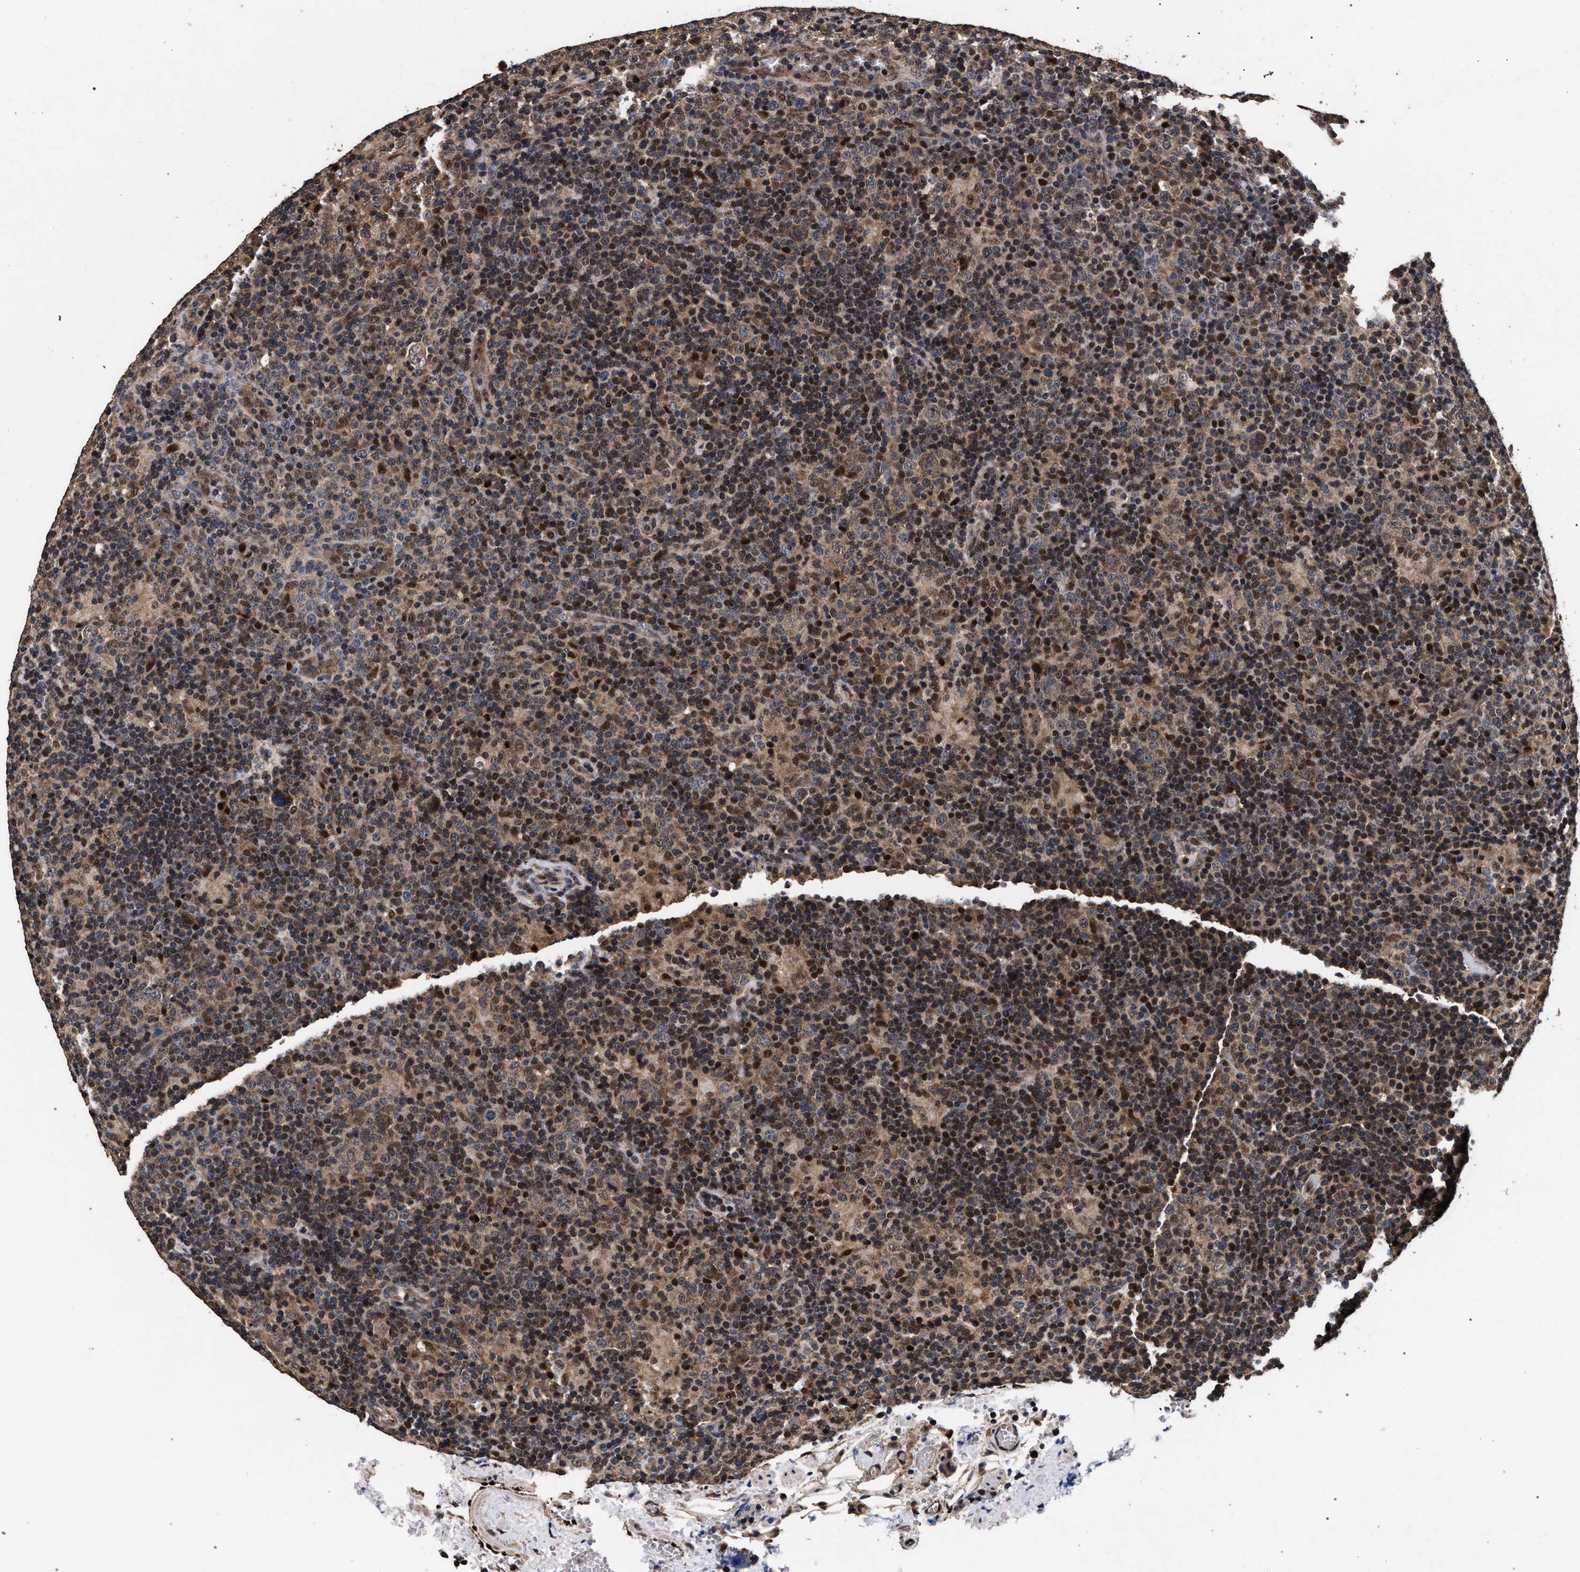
{"staining": {"intensity": "moderate", "quantity": ">75%", "location": "cytoplasmic/membranous,nuclear"}, "tissue": "lymphoma", "cell_type": "Tumor cells", "image_type": "cancer", "snomed": [{"axis": "morphology", "description": "Hodgkin's disease, NOS"}, {"axis": "topography", "description": "Lymph node"}], "caption": "This is a photomicrograph of immunohistochemistry staining of lymphoma, which shows moderate staining in the cytoplasmic/membranous and nuclear of tumor cells.", "gene": "ACOX1", "patient": {"sex": "female", "age": 57}}